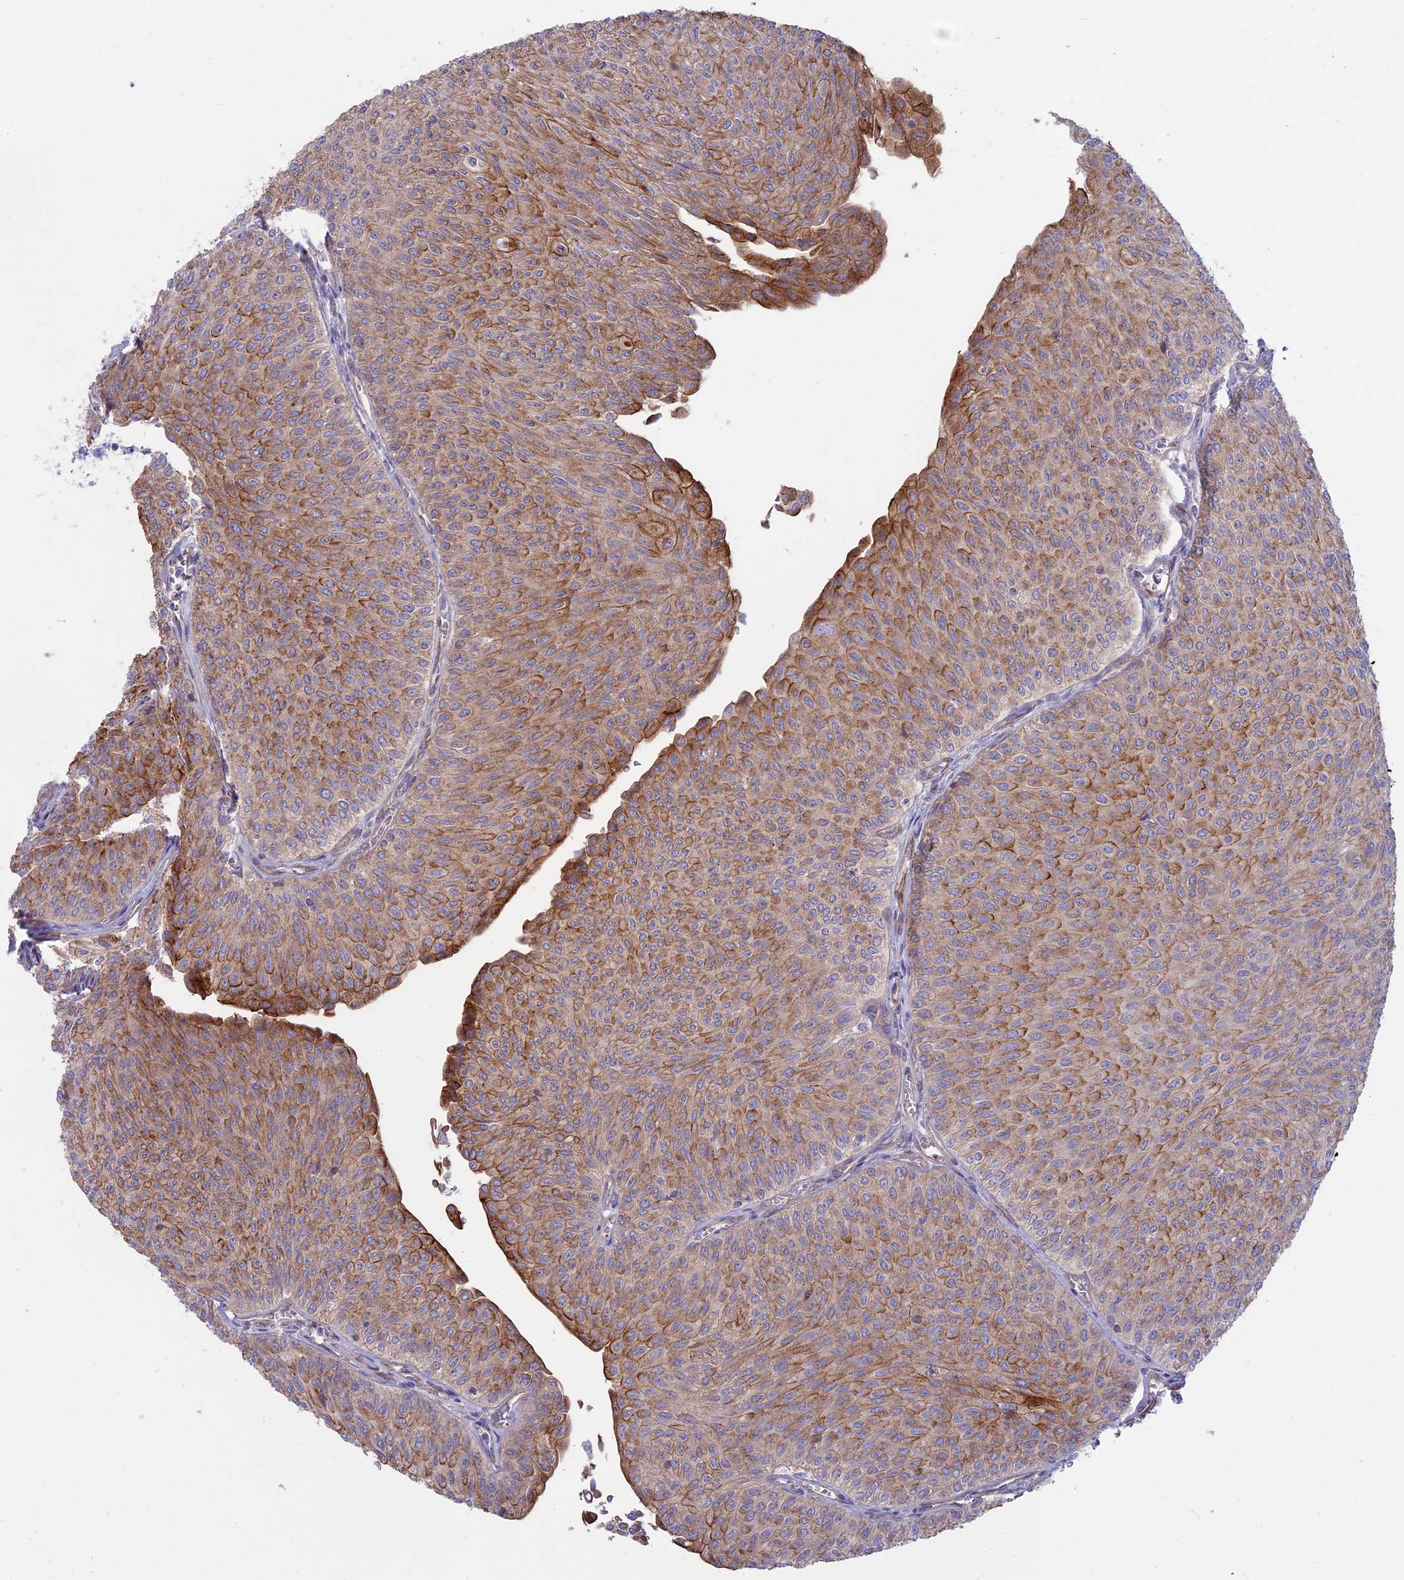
{"staining": {"intensity": "strong", "quantity": ">75%", "location": "cytoplasmic/membranous"}, "tissue": "urothelial cancer", "cell_type": "Tumor cells", "image_type": "cancer", "snomed": [{"axis": "morphology", "description": "Urothelial carcinoma, Low grade"}, {"axis": "topography", "description": "Urinary bladder"}], "caption": "DAB (3,3'-diaminobenzidine) immunohistochemical staining of urothelial cancer displays strong cytoplasmic/membranous protein positivity in about >75% of tumor cells.", "gene": "MYO5B", "patient": {"sex": "male", "age": 78}}